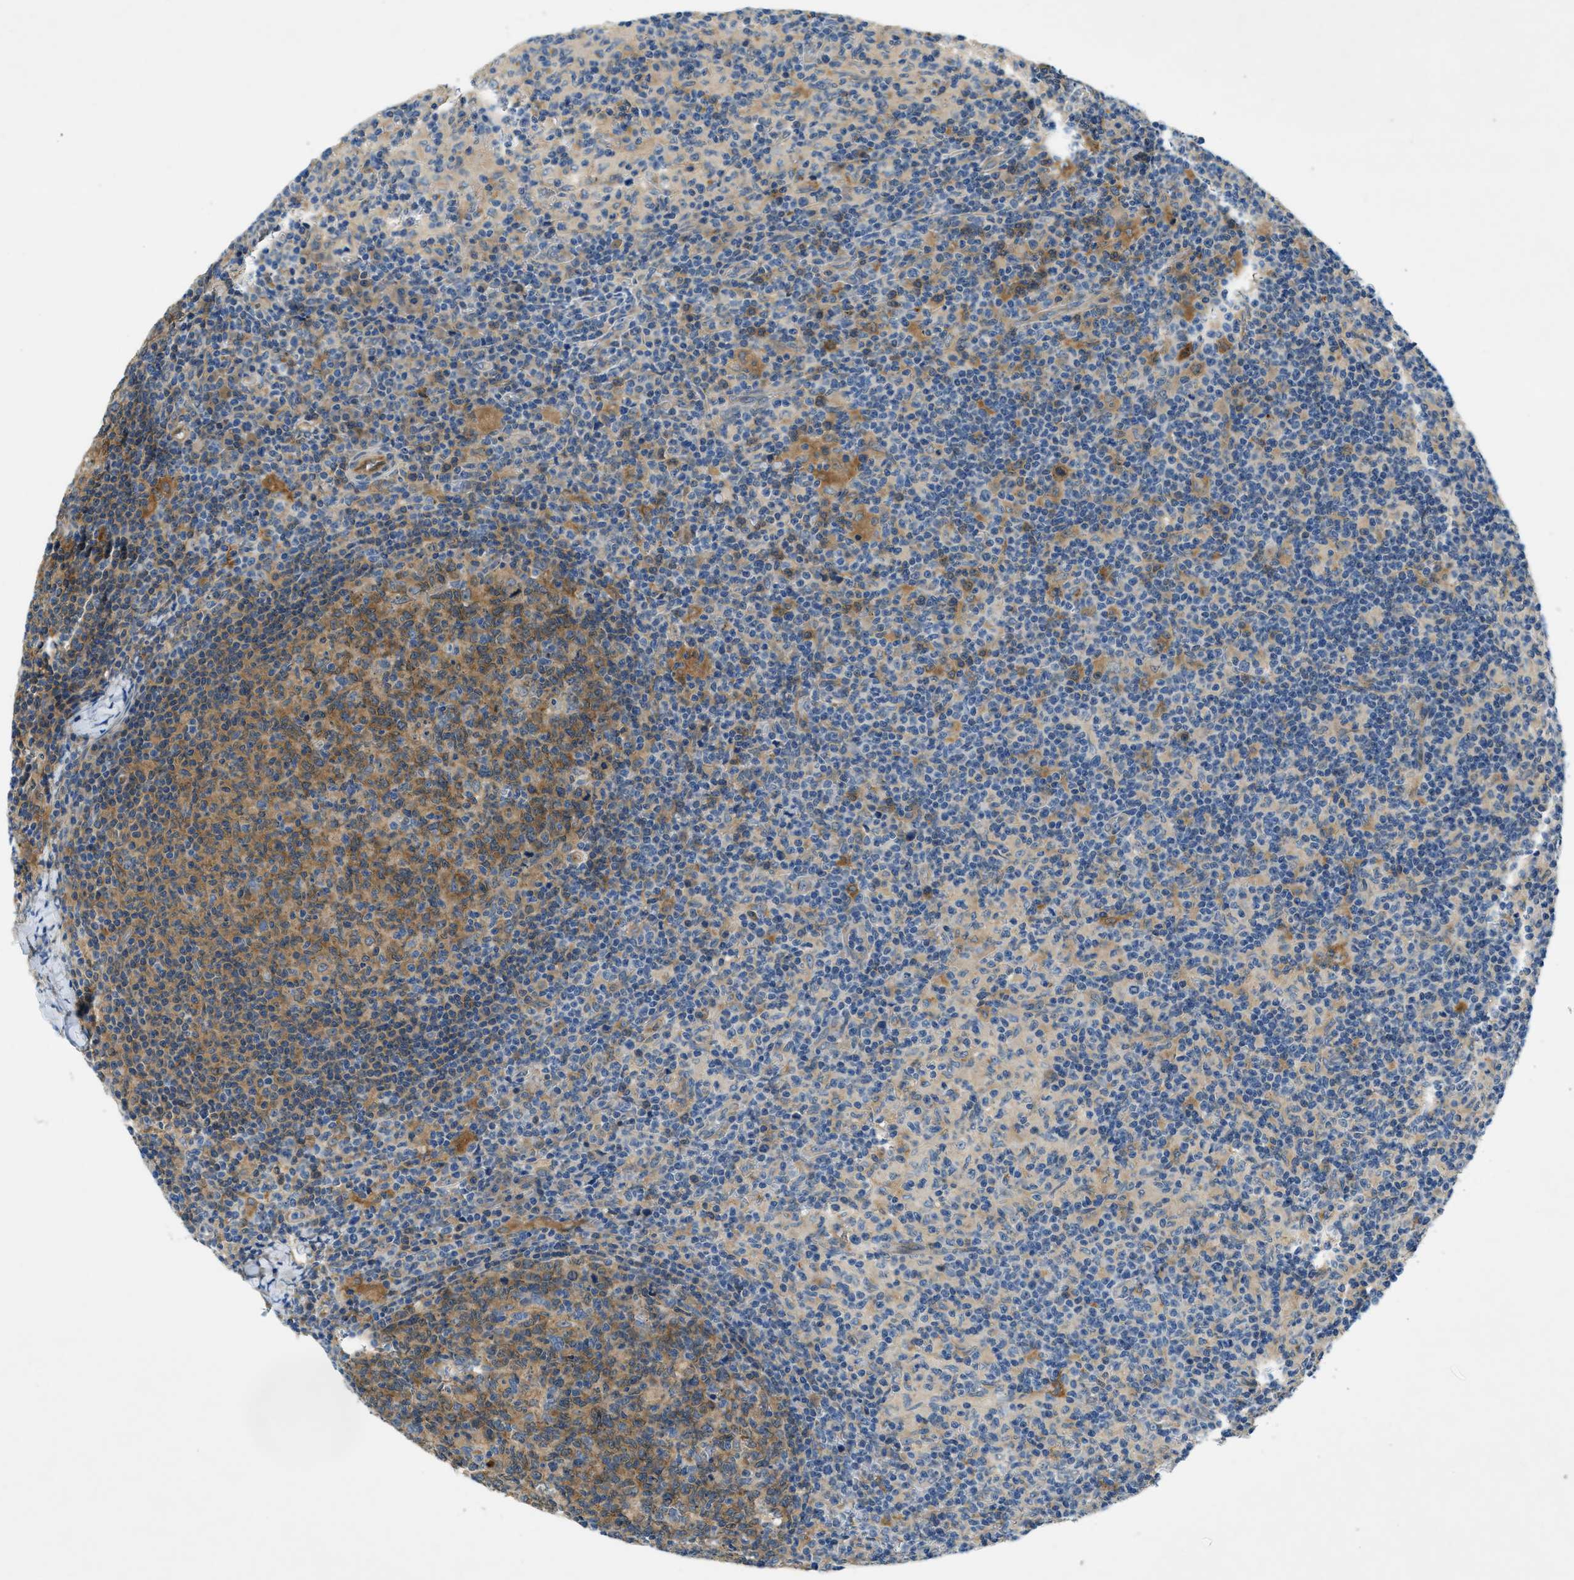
{"staining": {"intensity": "moderate", "quantity": ">75%", "location": "cytoplasmic/membranous"}, "tissue": "lymph node", "cell_type": "Germinal center cells", "image_type": "normal", "snomed": [{"axis": "morphology", "description": "Normal tissue, NOS"}, {"axis": "morphology", "description": "Inflammation, NOS"}, {"axis": "topography", "description": "Lymph node"}], "caption": "Lymph node stained for a protein (brown) reveals moderate cytoplasmic/membranous positive positivity in about >75% of germinal center cells.", "gene": "RIPK2", "patient": {"sex": "male", "age": 55}}